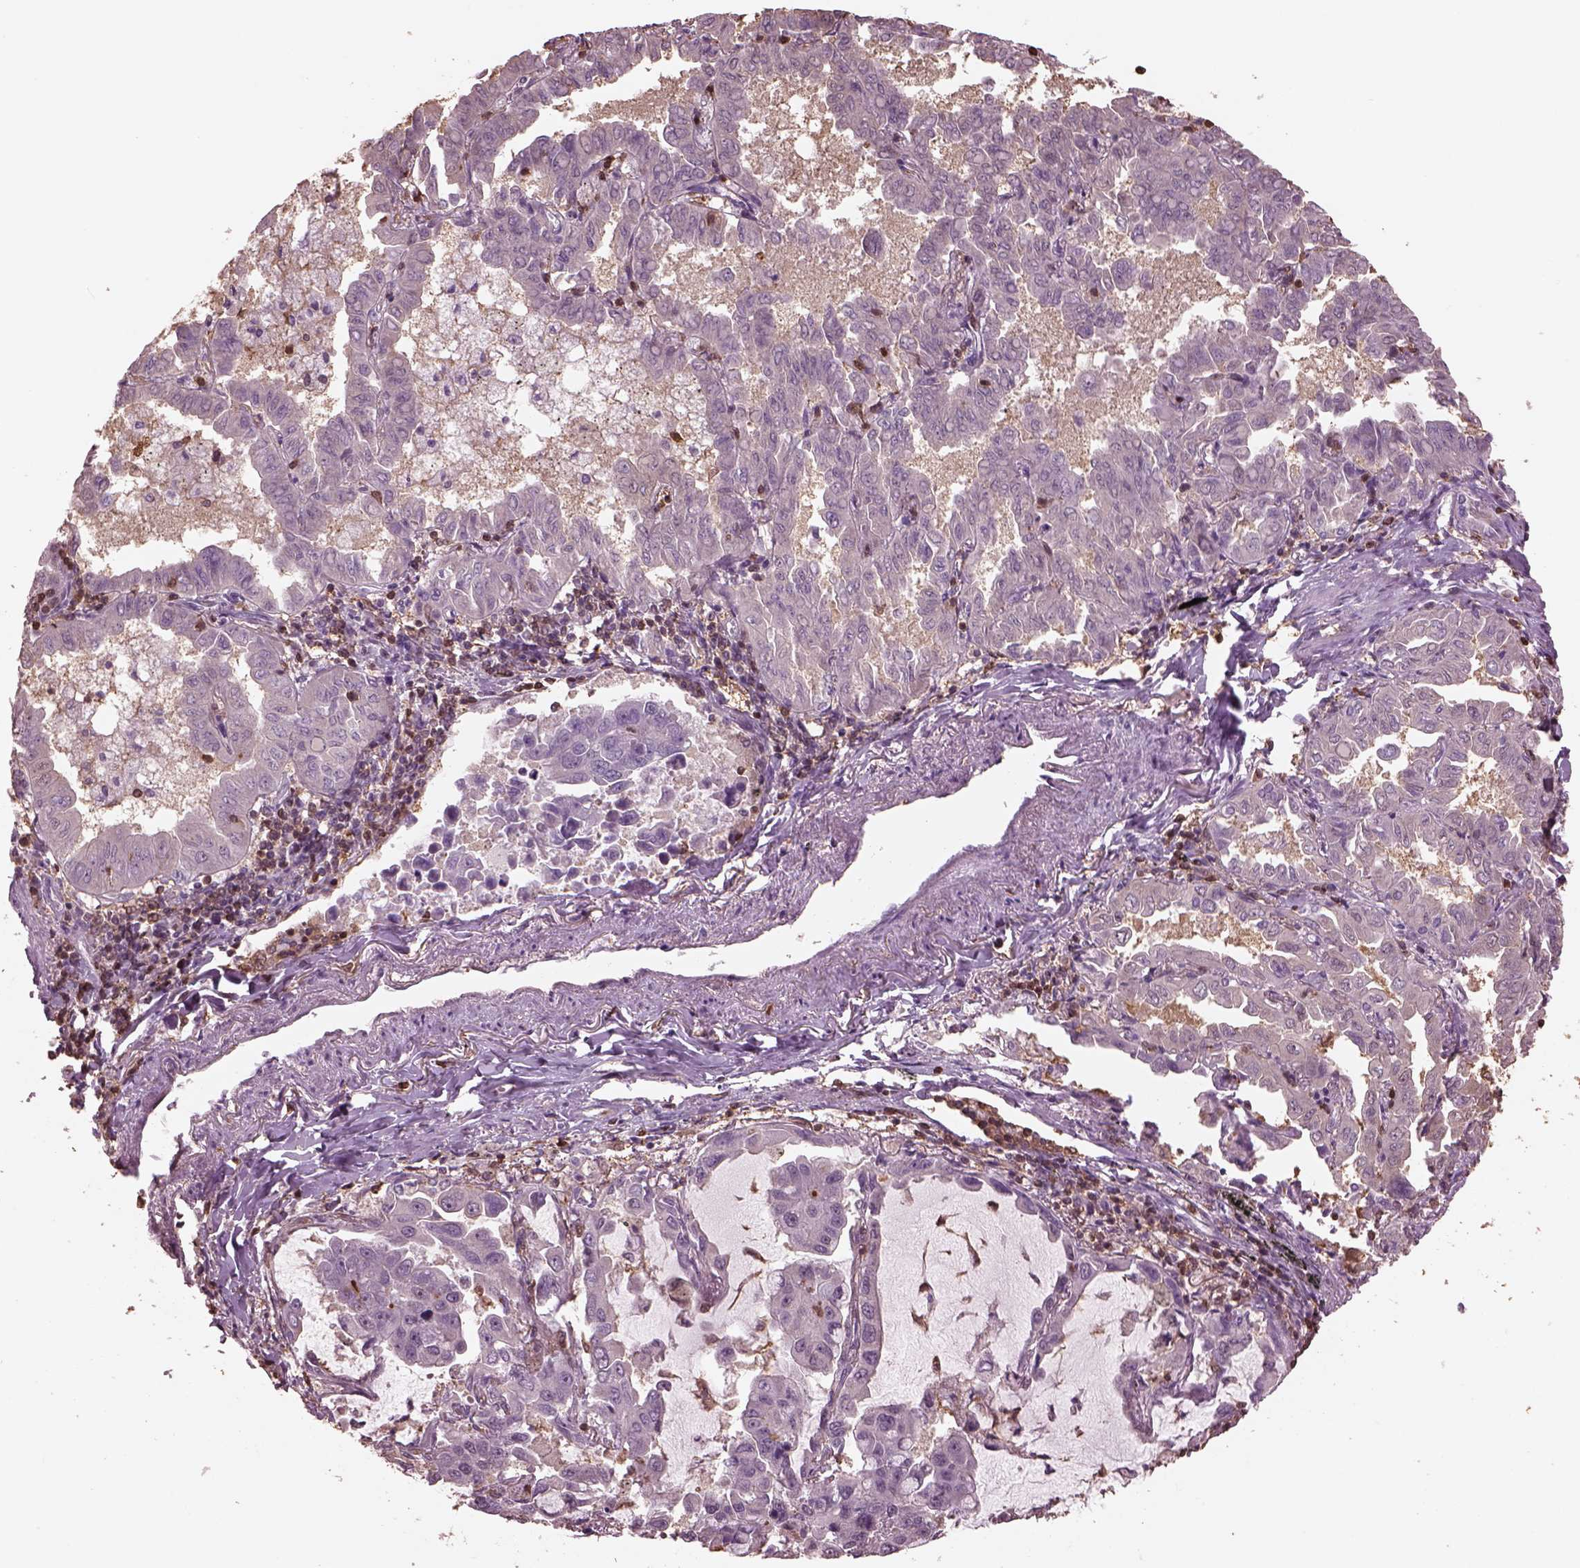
{"staining": {"intensity": "negative", "quantity": "none", "location": "none"}, "tissue": "lung cancer", "cell_type": "Tumor cells", "image_type": "cancer", "snomed": [{"axis": "morphology", "description": "Adenocarcinoma, NOS"}, {"axis": "topography", "description": "Lung"}], "caption": "An IHC histopathology image of lung adenocarcinoma is shown. There is no staining in tumor cells of lung adenocarcinoma.", "gene": "IL31RA", "patient": {"sex": "male", "age": 64}}